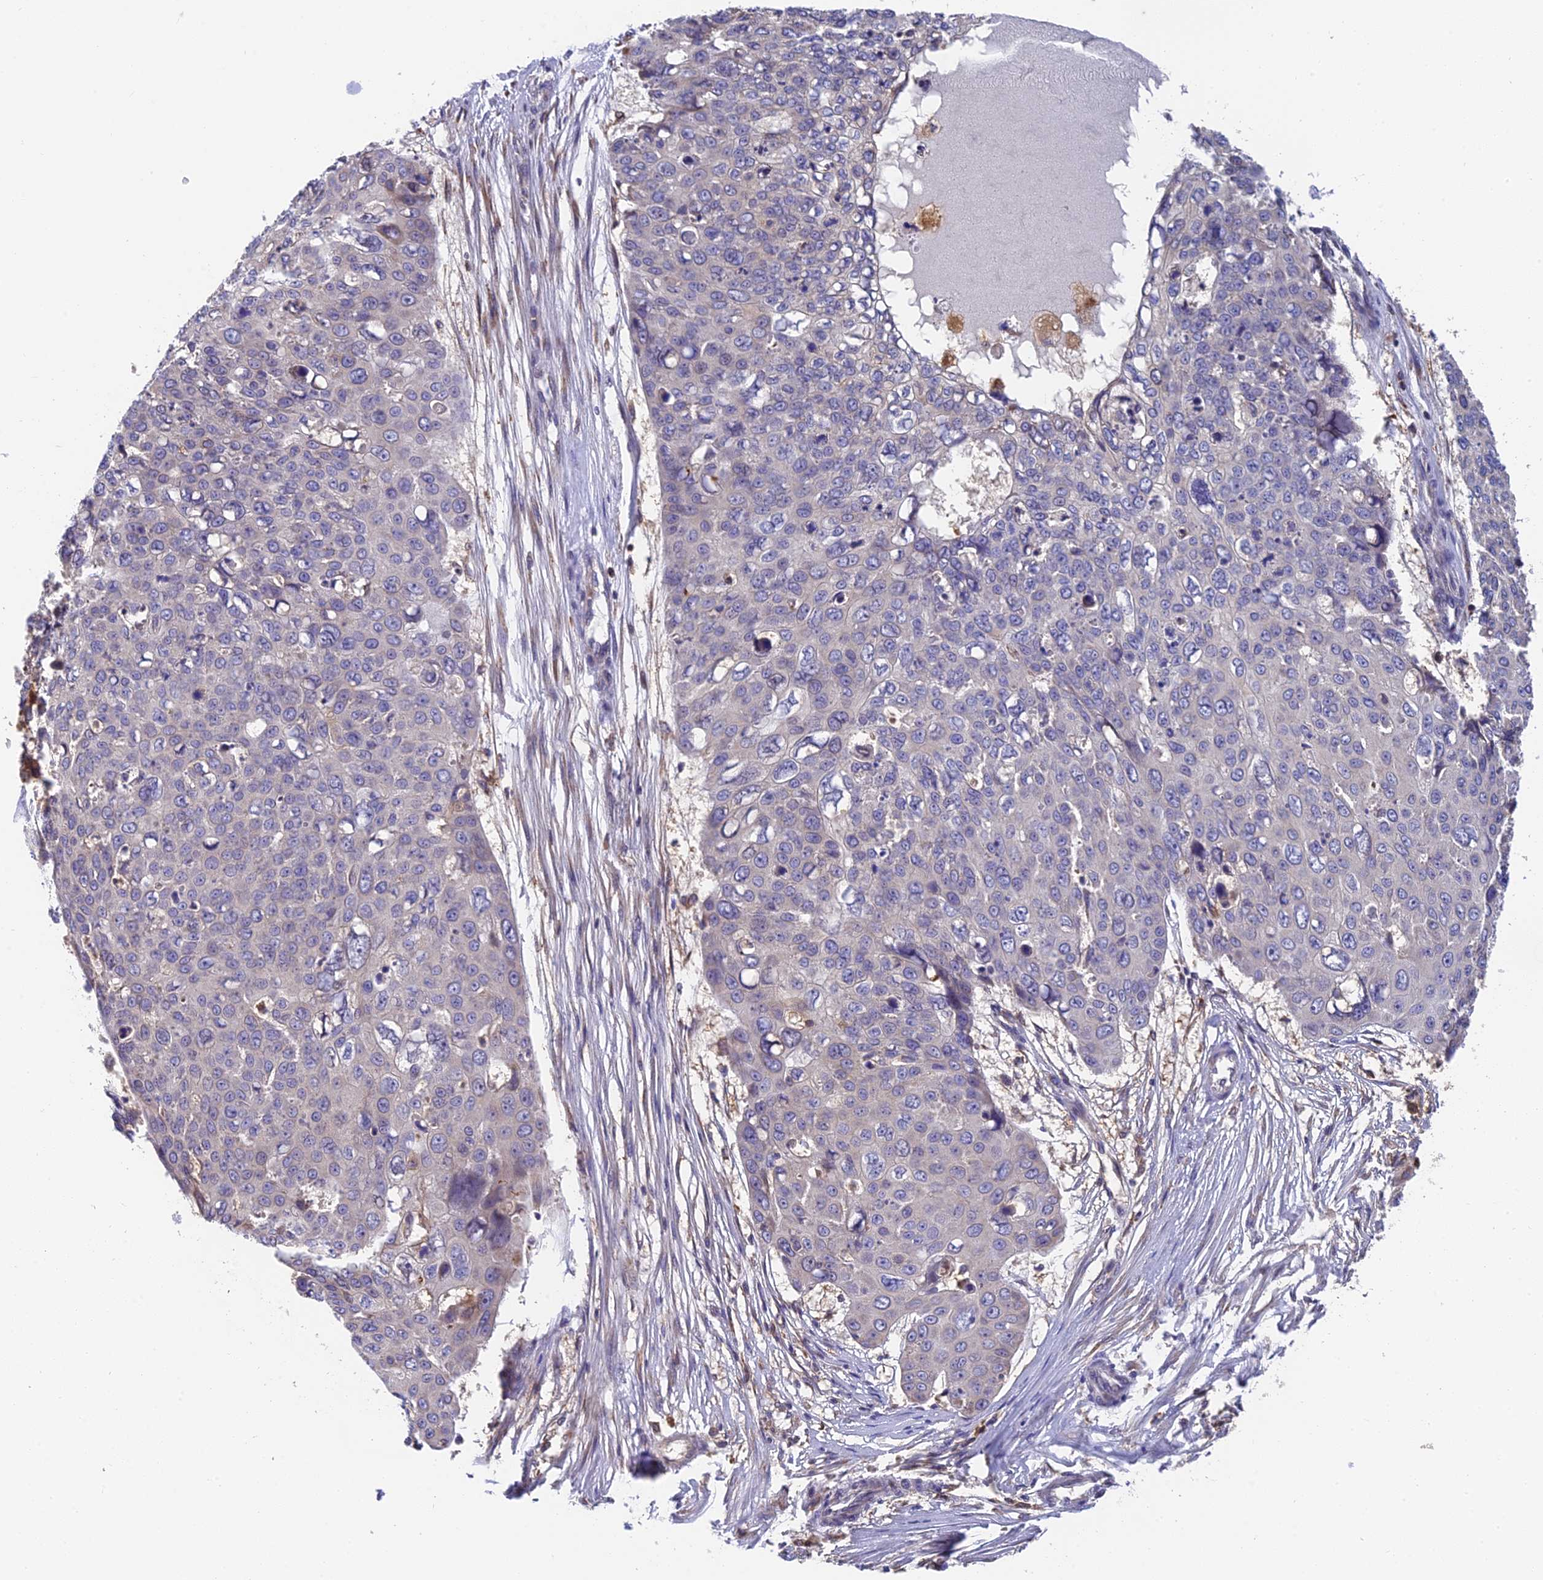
{"staining": {"intensity": "negative", "quantity": "none", "location": "none"}, "tissue": "skin cancer", "cell_type": "Tumor cells", "image_type": "cancer", "snomed": [{"axis": "morphology", "description": "Squamous cell carcinoma, NOS"}, {"axis": "topography", "description": "Skin"}], "caption": "This is a micrograph of immunohistochemistry (IHC) staining of skin cancer, which shows no expression in tumor cells.", "gene": "IPO5", "patient": {"sex": "male", "age": 71}}